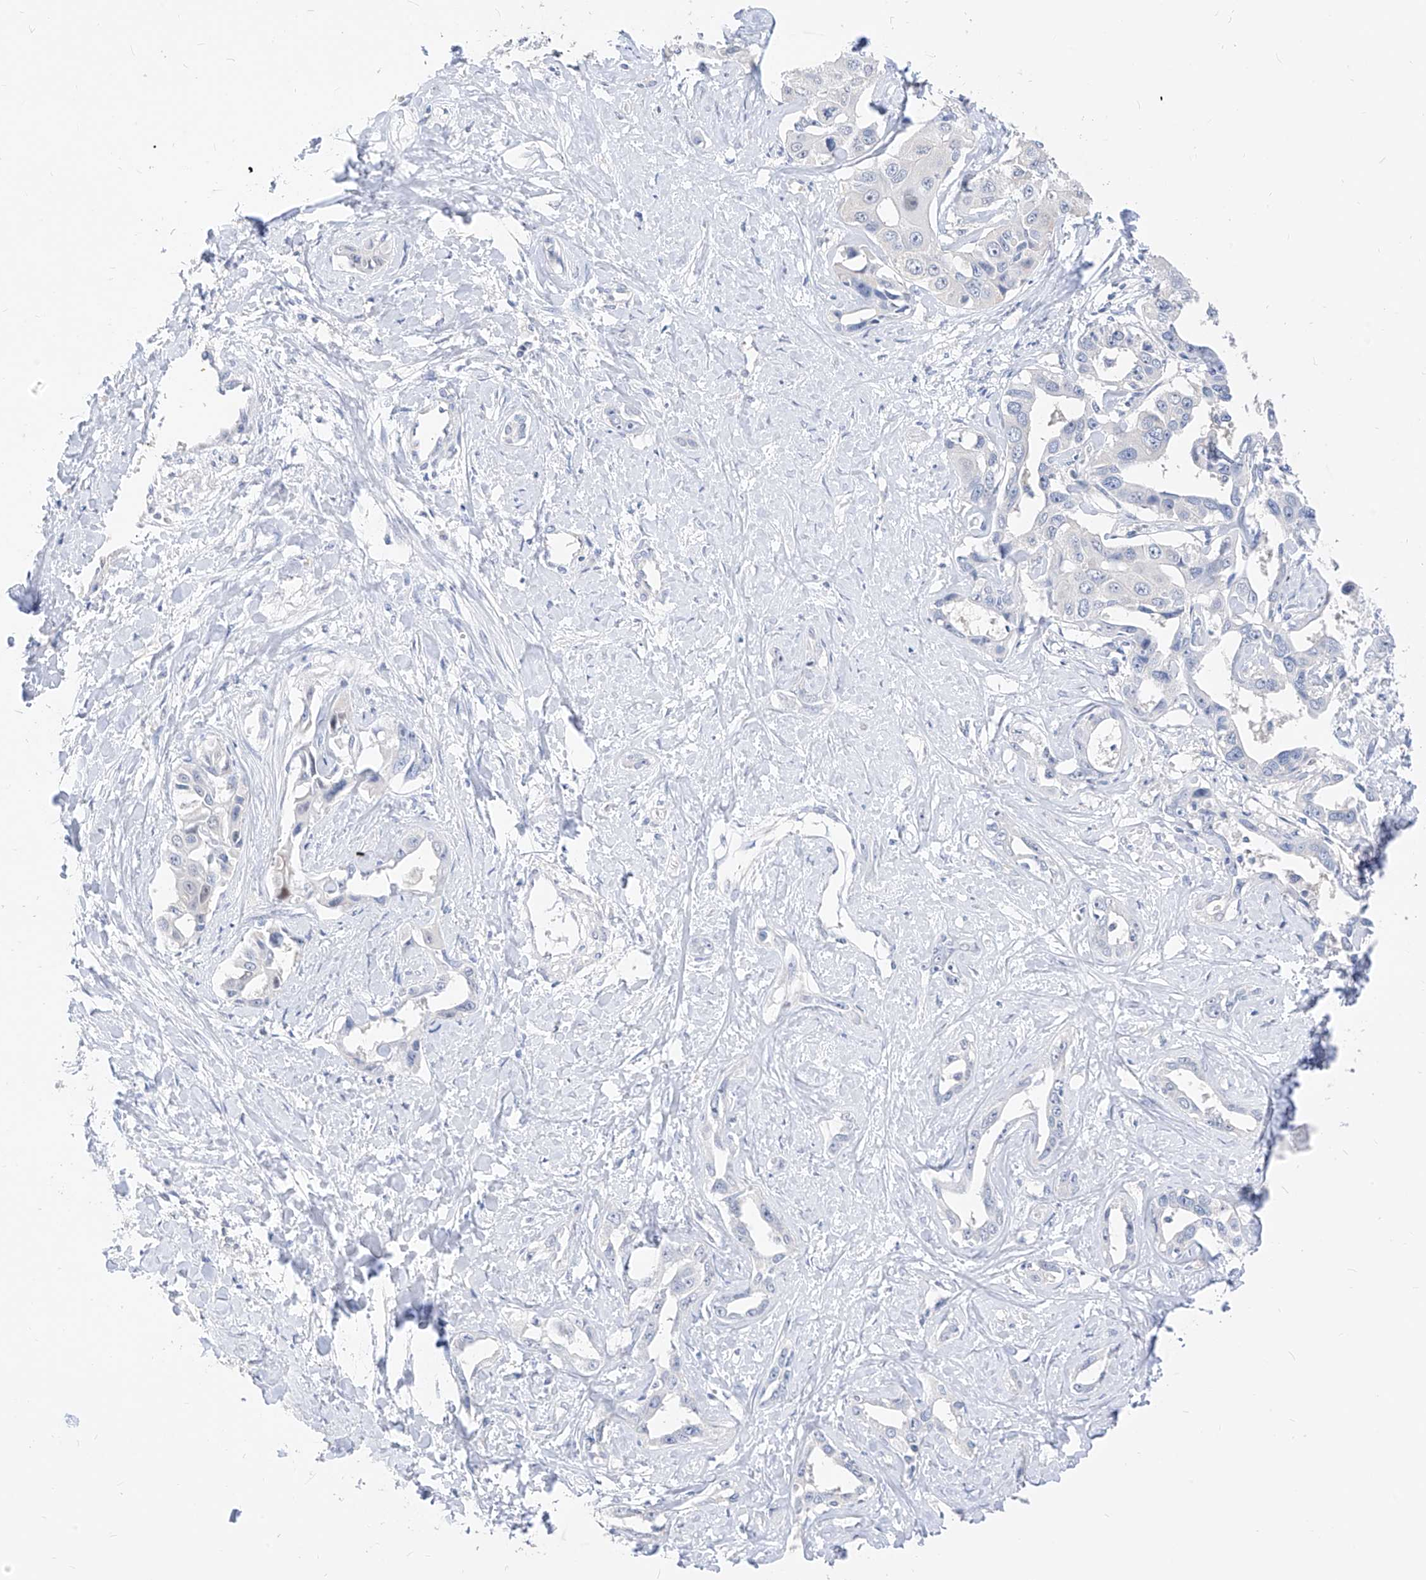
{"staining": {"intensity": "negative", "quantity": "none", "location": "none"}, "tissue": "liver cancer", "cell_type": "Tumor cells", "image_type": "cancer", "snomed": [{"axis": "morphology", "description": "Cholangiocarcinoma"}, {"axis": "topography", "description": "Liver"}], "caption": "Immunohistochemistry of liver cholangiocarcinoma displays no staining in tumor cells.", "gene": "ZZEF1", "patient": {"sex": "male", "age": 59}}